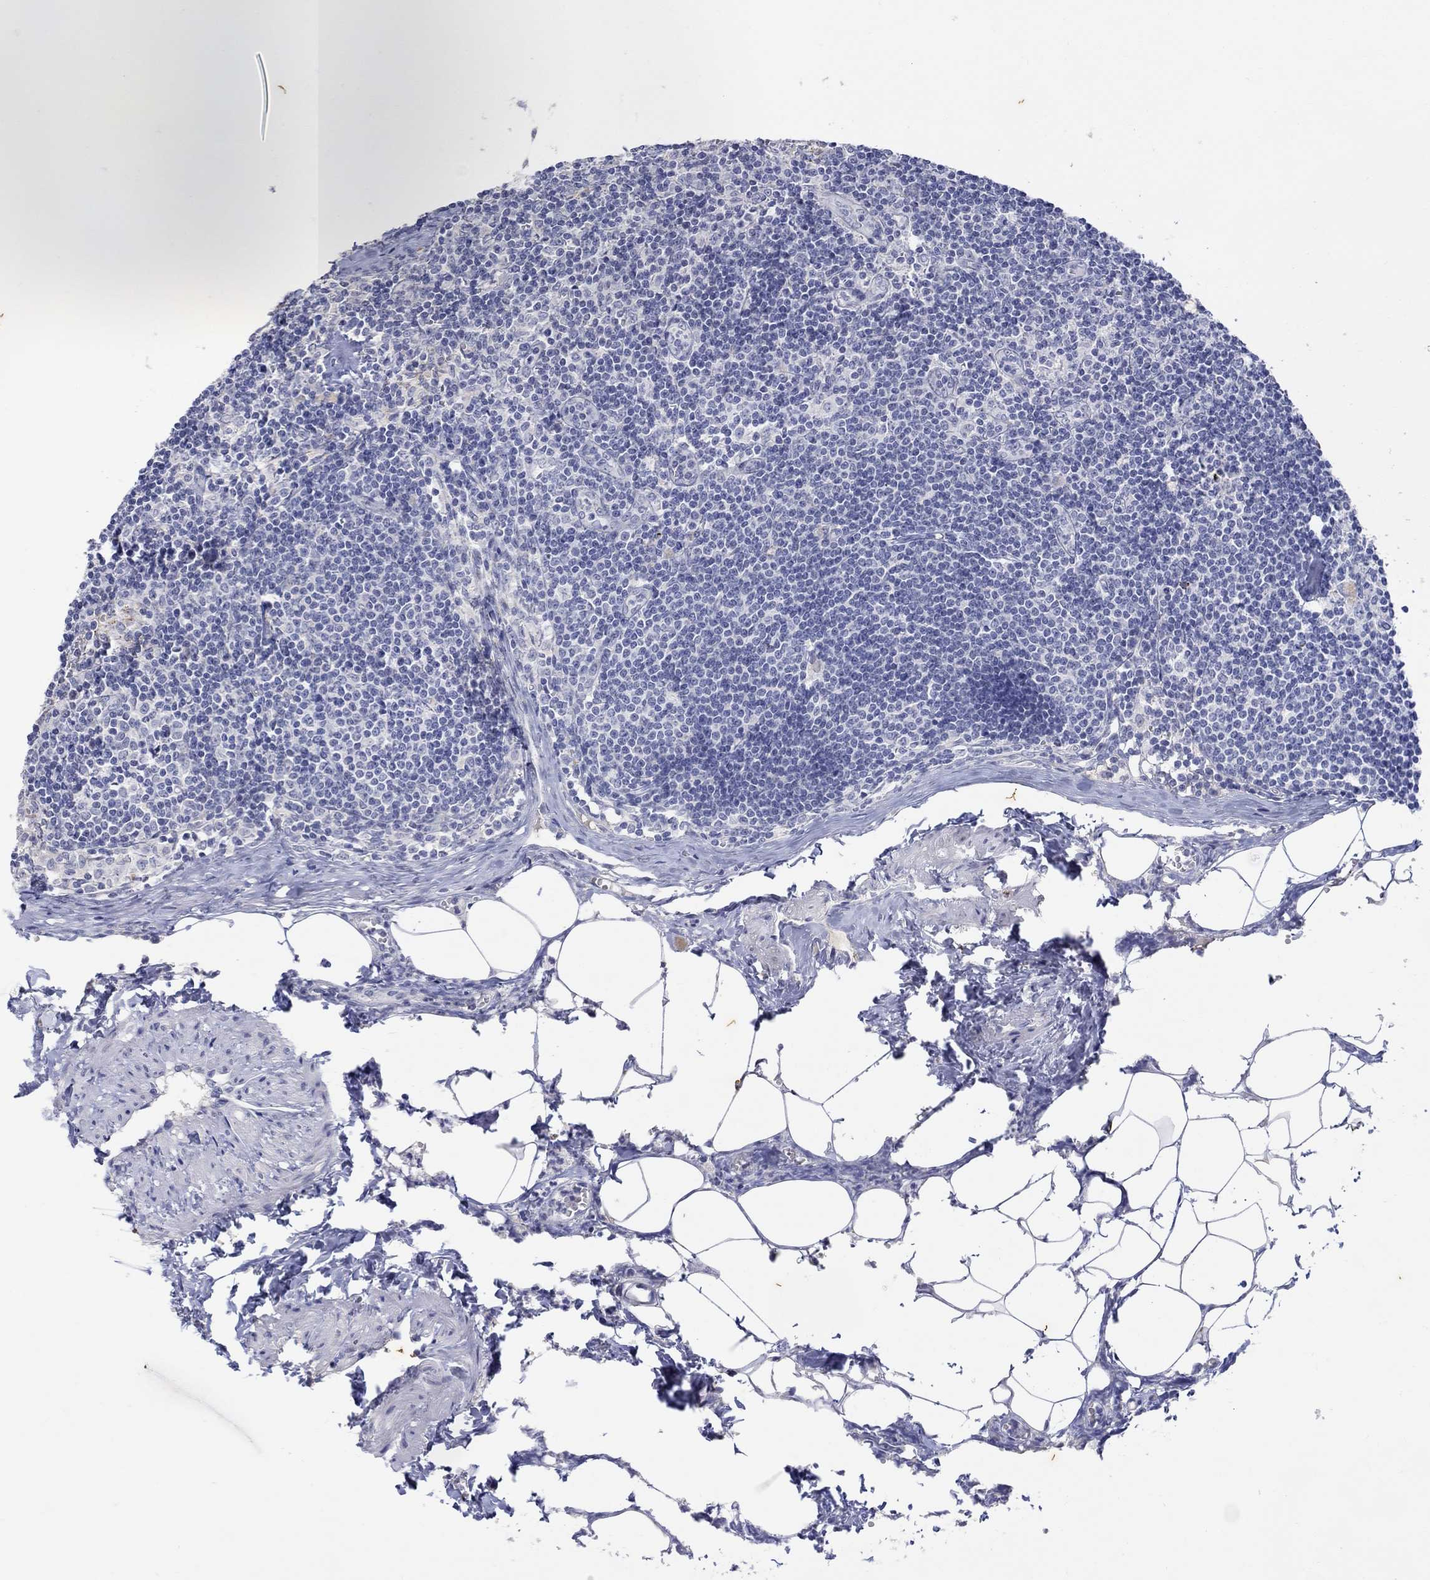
{"staining": {"intensity": "negative", "quantity": "none", "location": "none"}, "tissue": "lymph node", "cell_type": "Germinal center cells", "image_type": "normal", "snomed": [{"axis": "morphology", "description": "Normal tissue, NOS"}, {"axis": "topography", "description": "Lymph node"}], "caption": "Lymph node stained for a protein using immunohistochemistry (IHC) displays no staining germinal center cells.", "gene": "FNDC5", "patient": {"sex": "female", "age": 51}}